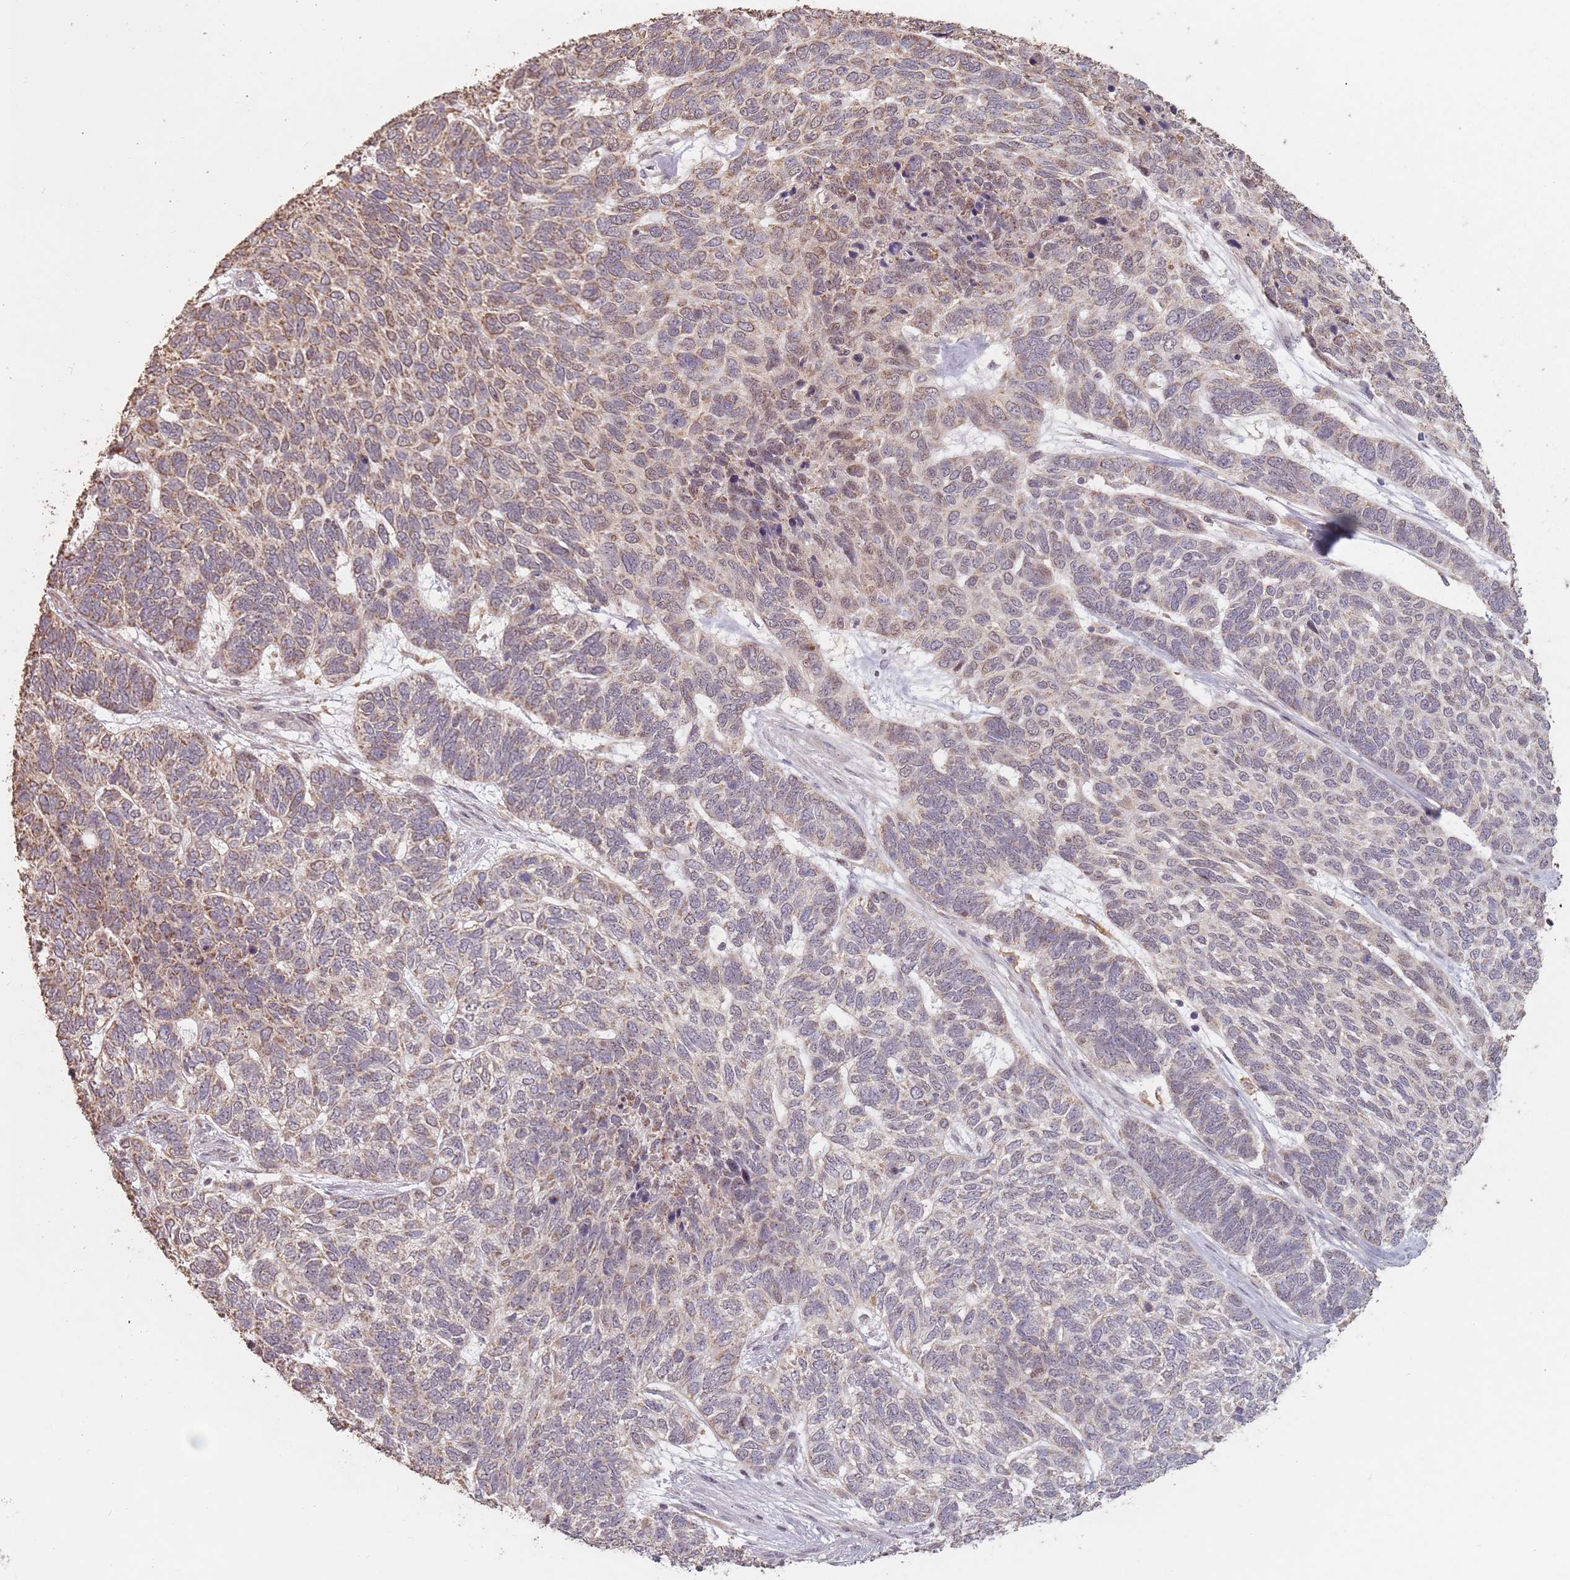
{"staining": {"intensity": "moderate", "quantity": "25%-75%", "location": "cytoplasmic/membranous"}, "tissue": "skin cancer", "cell_type": "Tumor cells", "image_type": "cancer", "snomed": [{"axis": "morphology", "description": "Basal cell carcinoma"}, {"axis": "topography", "description": "Skin"}], "caption": "Protein expression analysis of human skin cancer (basal cell carcinoma) reveals moderate cytoplasmic/membranous positivity in about 25%-75% of tumor cells.", "gene": "VPS52", "patient": {"sex": "female", "age": 65}}